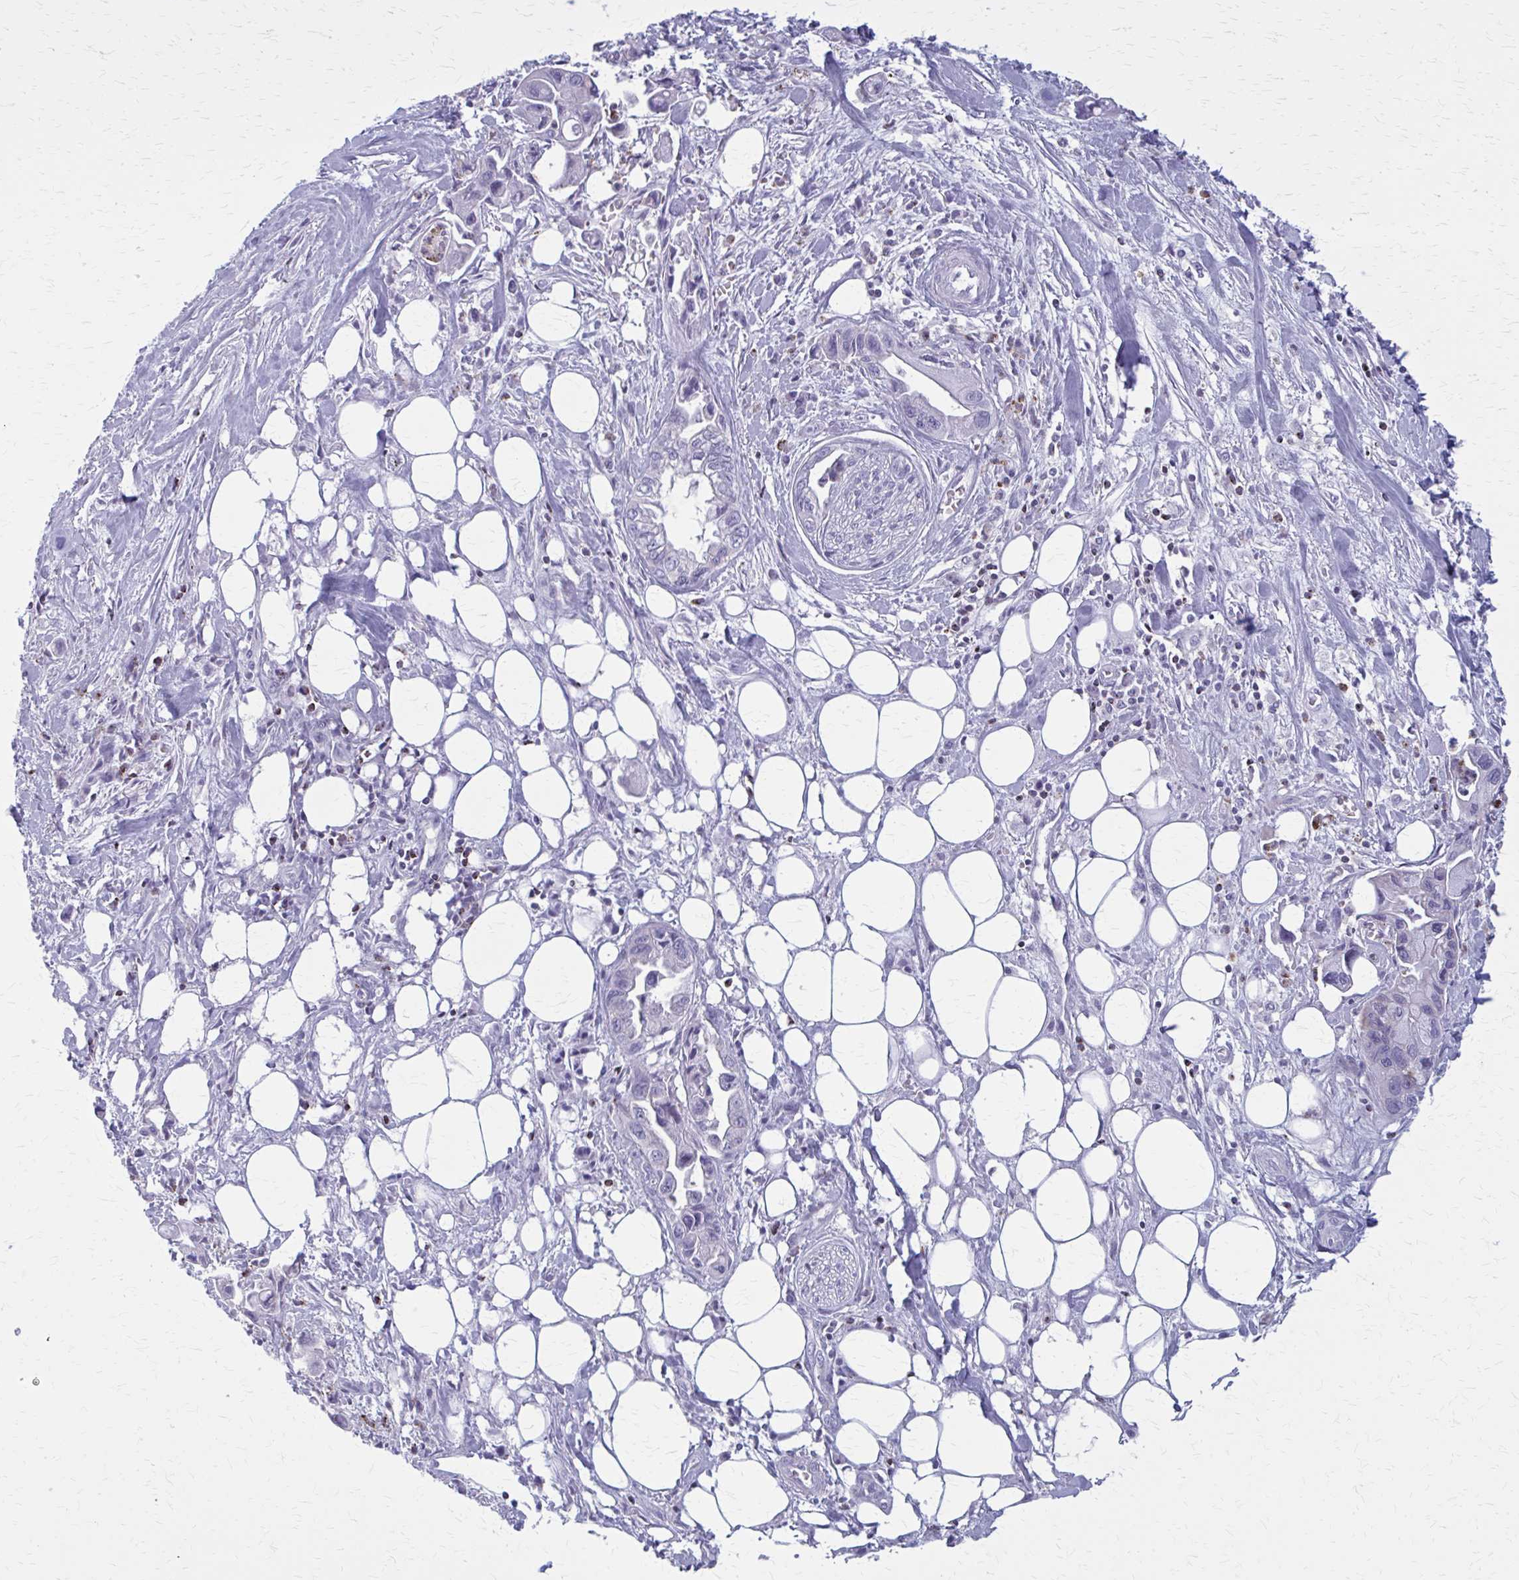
{"staining": {"intensity": "negative", "quantity": "none", "location": "none"}, "tissue": "pancreatic cancer", "cell_type": "Tumor cells", "image_type": "cancer", "snomed": [{"axis": "morphology", "description": "Adenocarcinoma, NOS"}, {"axis": "topography", "description": "Pancreas"}], "caption": "Immunohistochemistry (IHC) of human adenocarcinoma (pancreatic) displays no staining in tumor cells.", "gene": "PEDS1", "patient": {"sex": "male", "age": 61}}